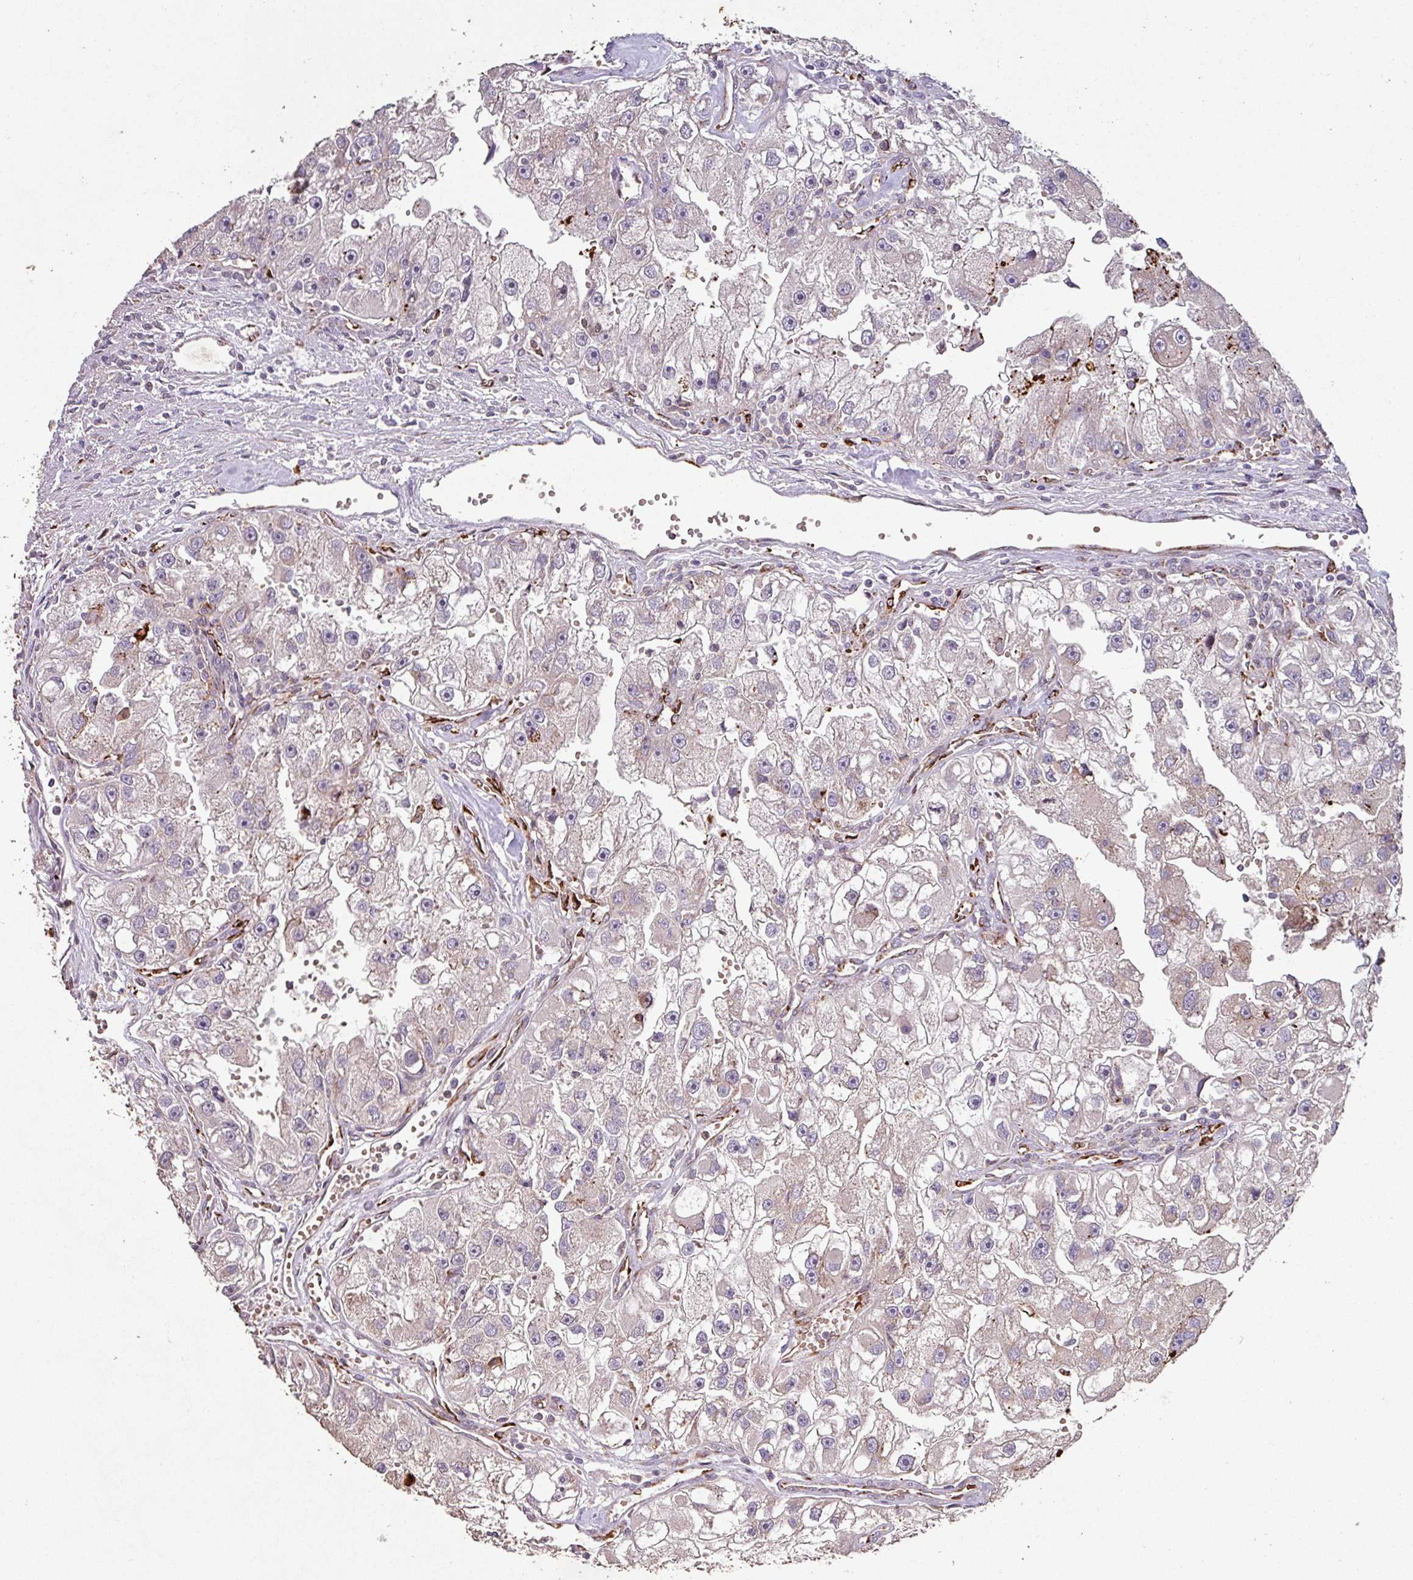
{"staining": {"intensity": "weak", "quantity": "<25%", "location": "cytoplasmic/membranous"}, "tissue": "renal cancer", "cell_type": "Tumor cells", "image_type": "cancer", "snomed": [{"axis": "morphology", "description": "Adenocarcinoma, NOS"}, {"axis": "topography", "description": "Kidney"}], "caption": "A high-resolution histopathology image shows IHC staining of renal cancer (adenocarcinoma), which exhibits no significant expression in tumor cells.", "gene": "RPL23A", "patient": {"sex": "male", "age": 63}}